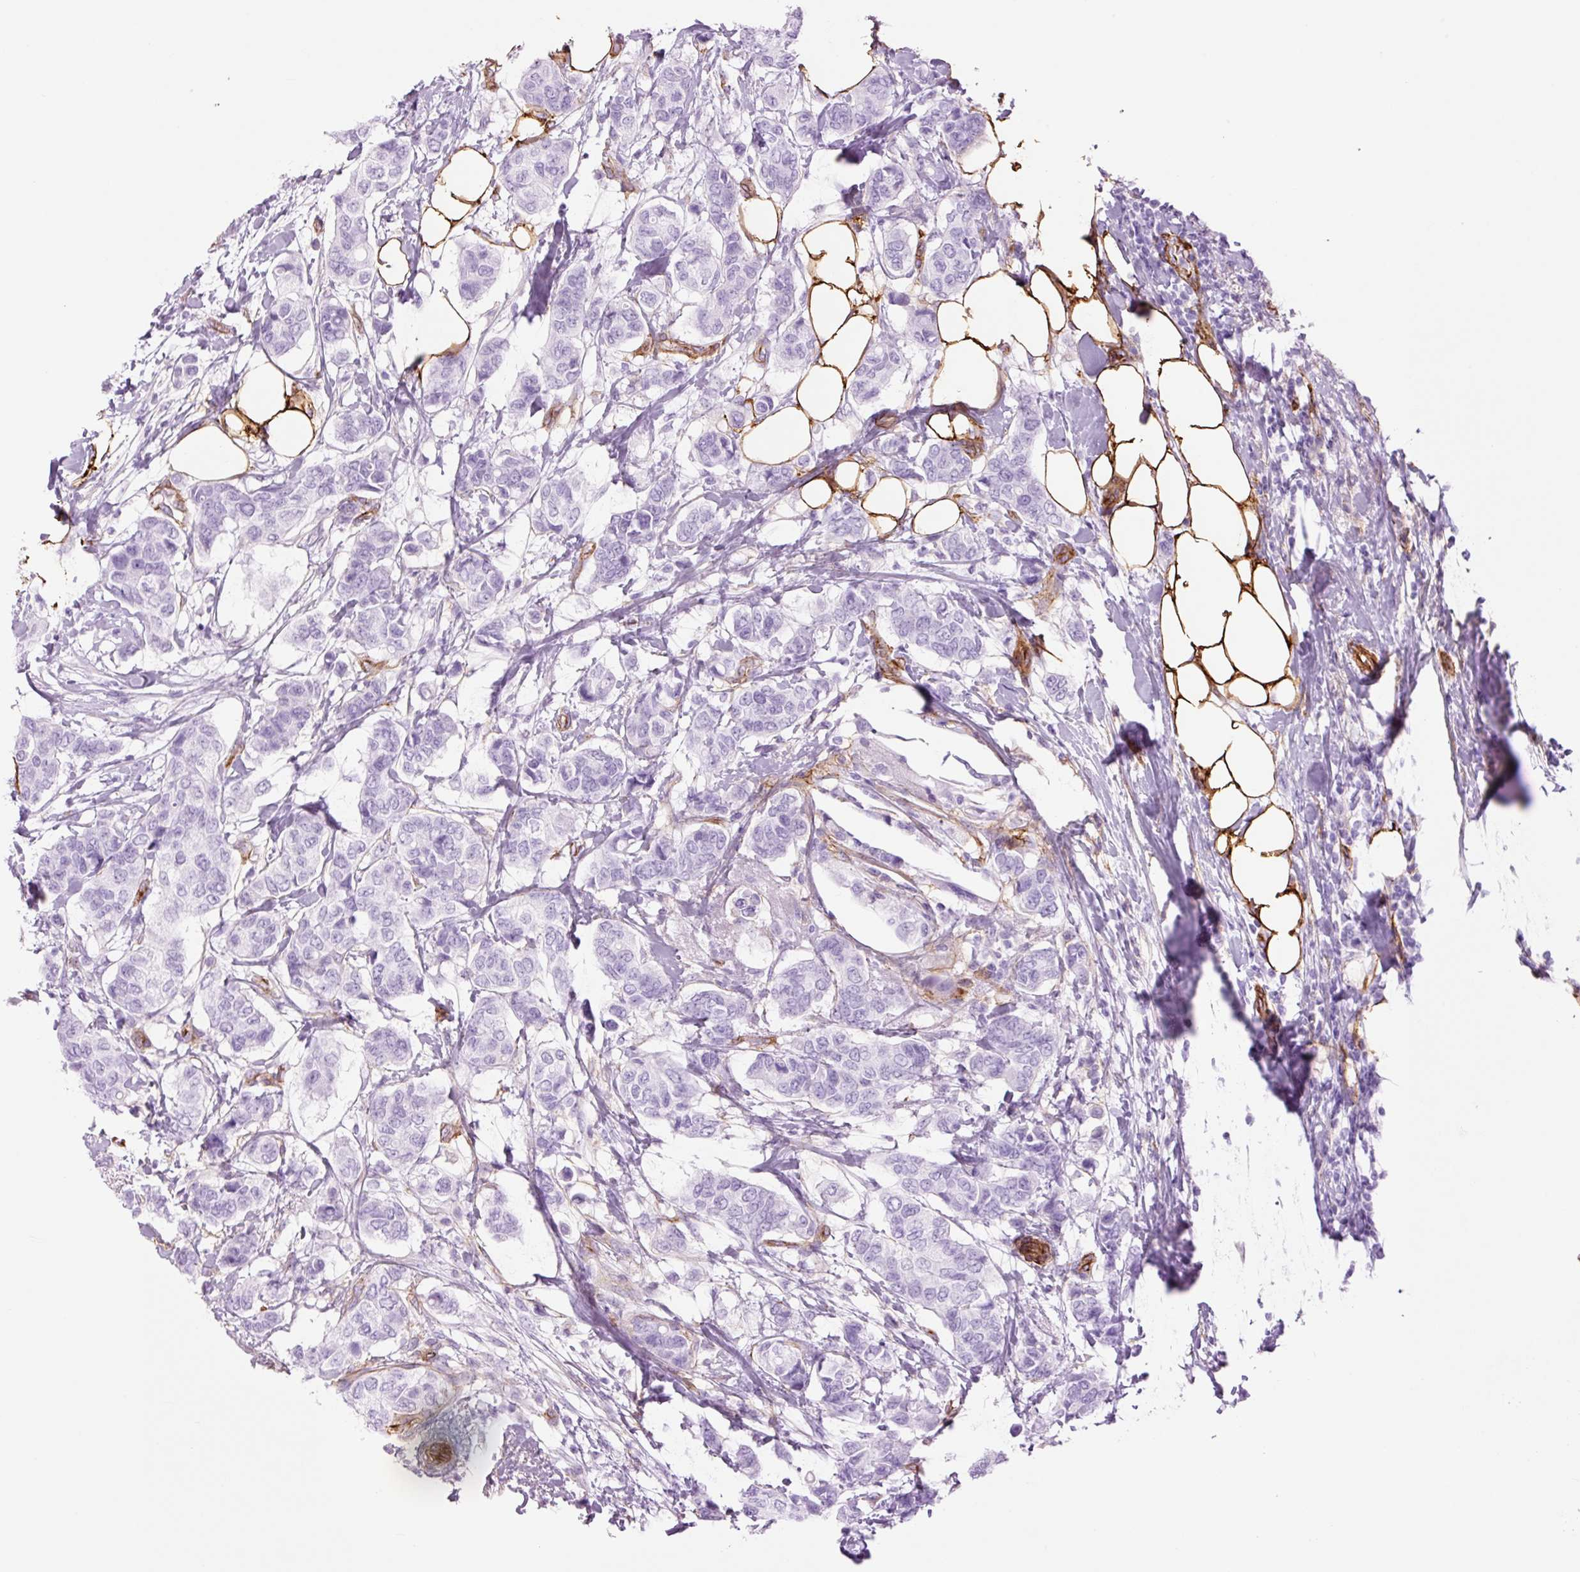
{"staining": {"intensity": "negative", "quantity": "none", "location": "none"}, "tissue": "breast cancer", "cell_type": "Tumor cells", "image_type": "cancer", "snomed": [{"axis": "morphology", "description": "Lobular carcinoma"}, {"axis": "topography", "description": "Breast"}], "caption": "Protein analysis of breast lobular carcinoma exhibits no significant staining in tumor cells.", "gene": "CAV1", "patient": {"sex": "female", "age": 51}}